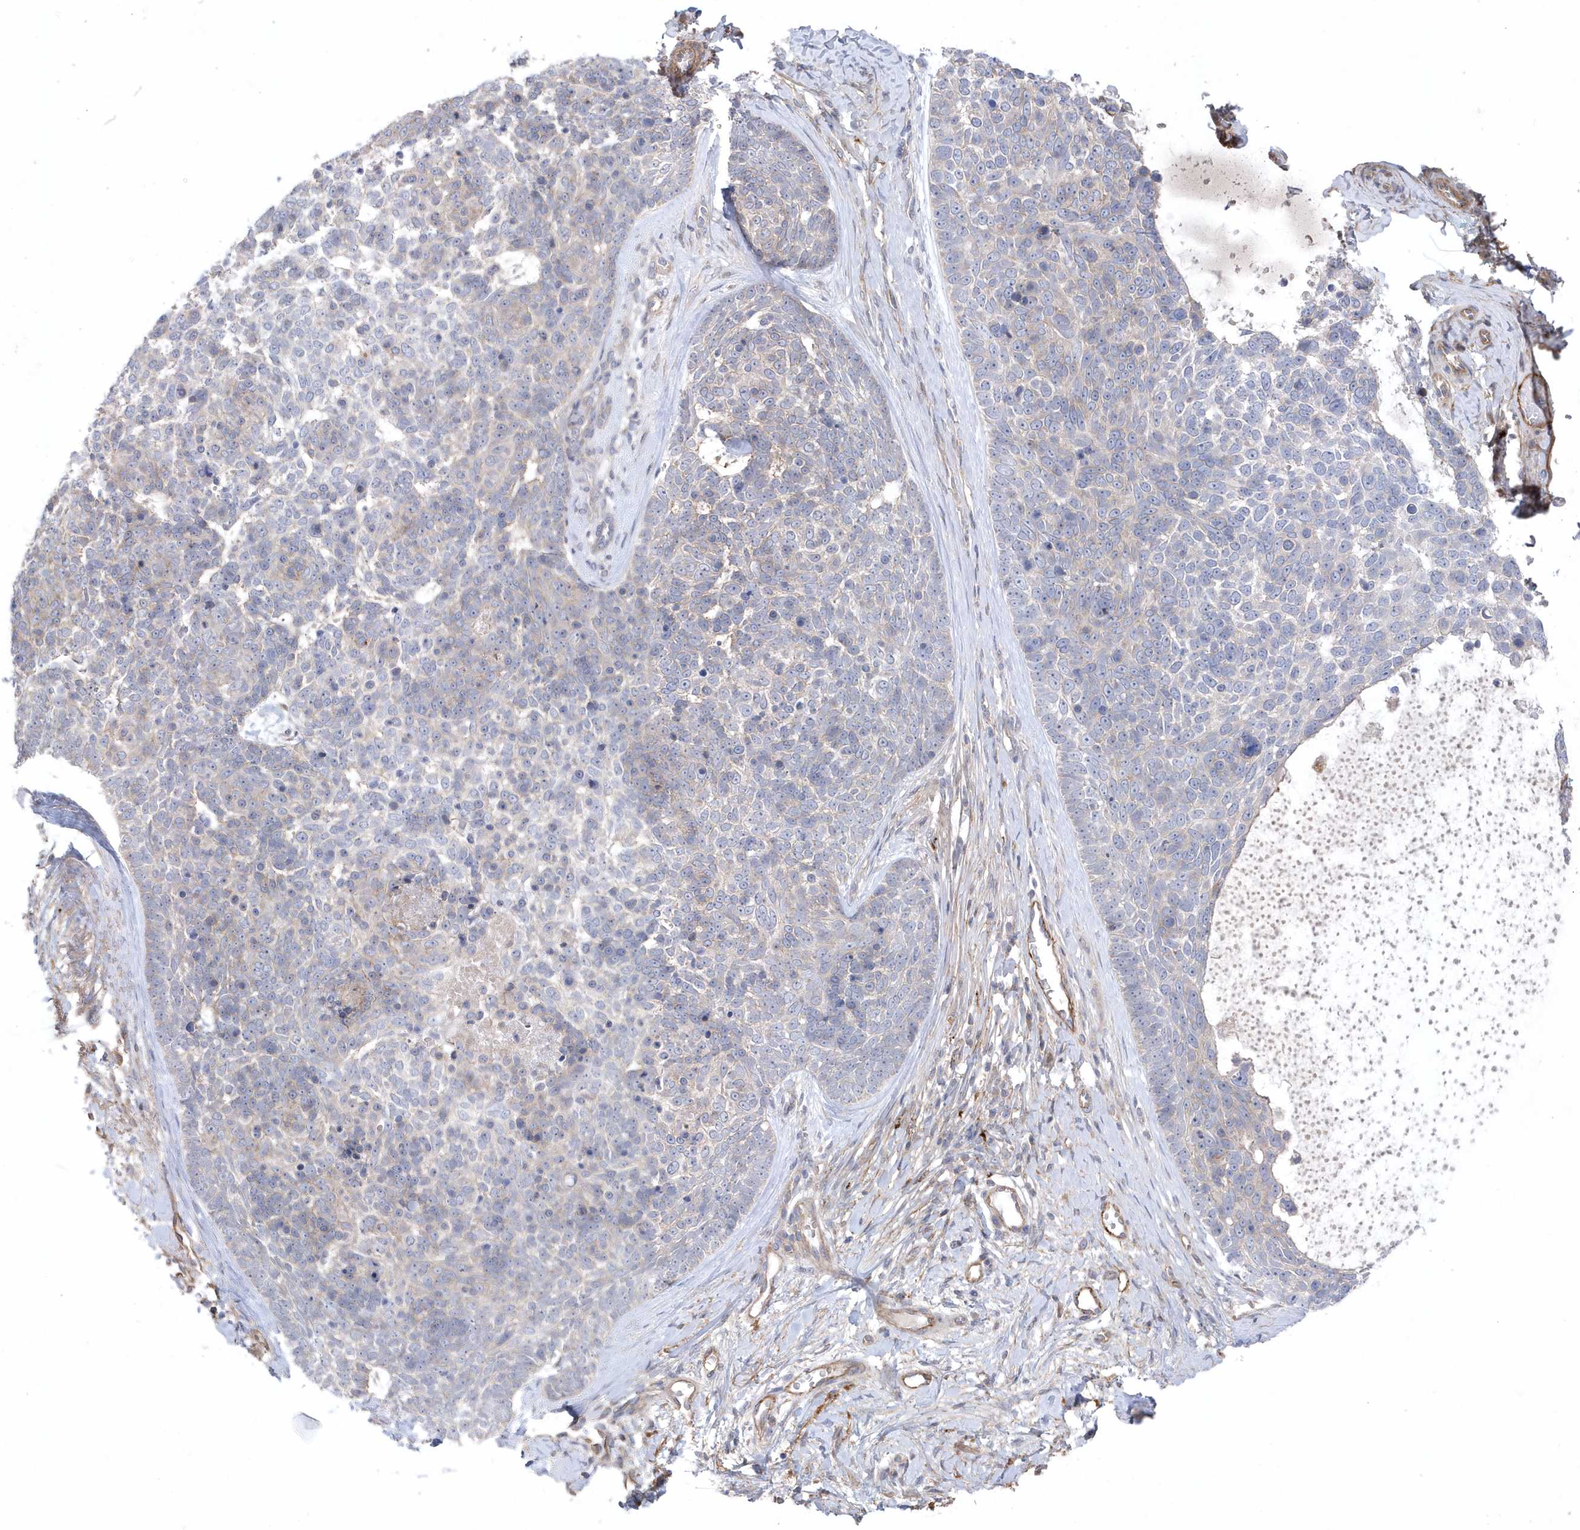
{"staining": {"intensity": "negative", "quantity": "none", "location": "none"}, "tissue": "skin cancer", "cell_type": "Tumor cells", "image_type": "cancer", "snomed": [{"axis": "morphology", "description": "Basal cell carcinoma"}, {"axis": "topography", "description": "Skin"}], "caption": "IHC of human skin cancer displays no staining in tumor cells.", "gene": "ANAPC1", "patient": {"sex": "female", "age": 81}}